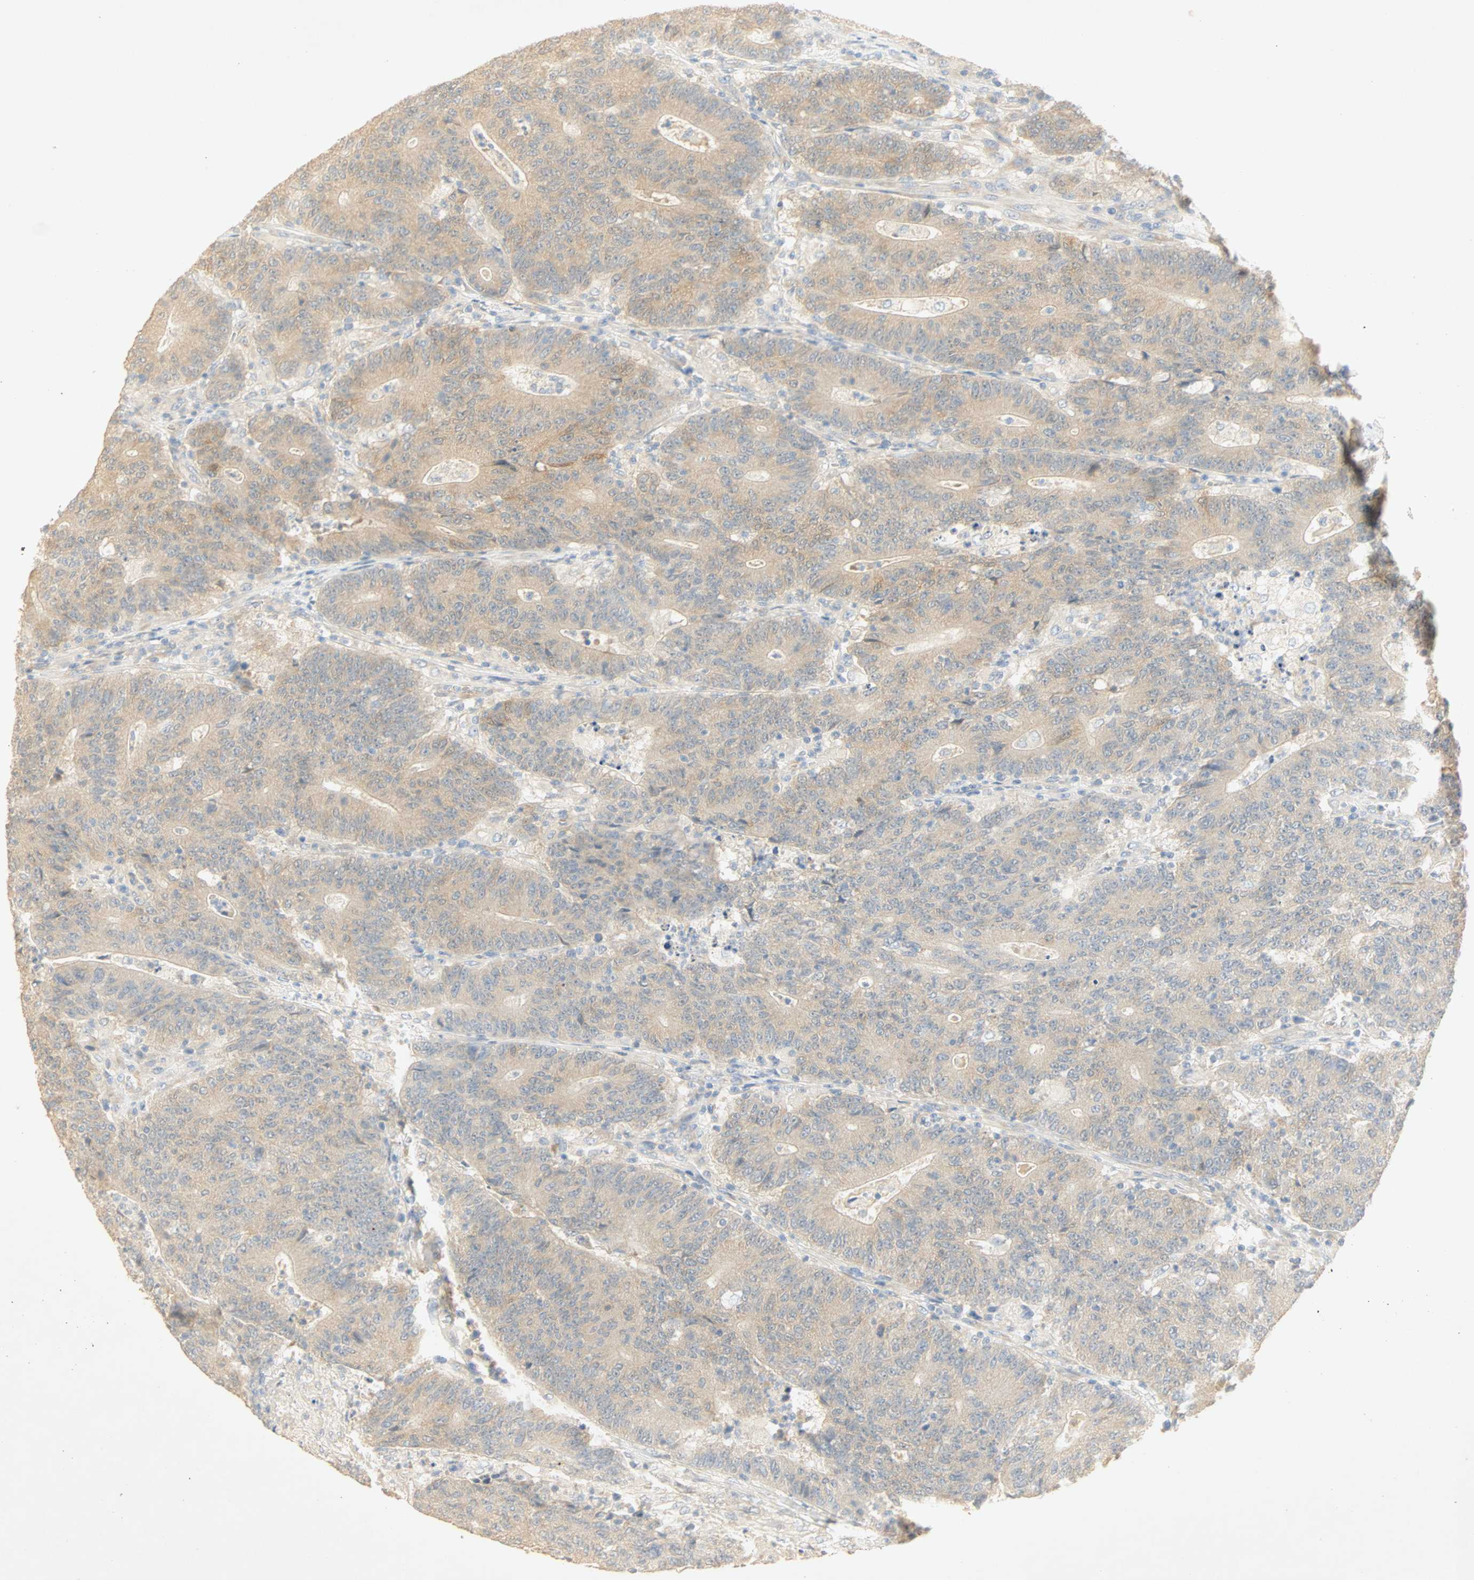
{"staining": {"intensity": "weak", "quantity": ">75%", "location": "cytoplasmic/membranous"}, "tissue": "colorectal cancer", "cell_type": "Tumor cells", "image_type": "cancer", "snomed": [{"axis": "morphology", "description": "Normal tissue, NOS"}, {"axis": "morphology", "description": "Adenocarcinoma, NOS"}, {"axis": "topography", "description": "Colon"}], "caption": "IHC (DAB) staining of human colorectal cancer (adenocarcinoma) shows weak cytoplasmic/membranous protein positivity in approximately >75% of tumor cells.", "gene": "SELENBP1", "patient": {"sex": "female", "age": 75}}